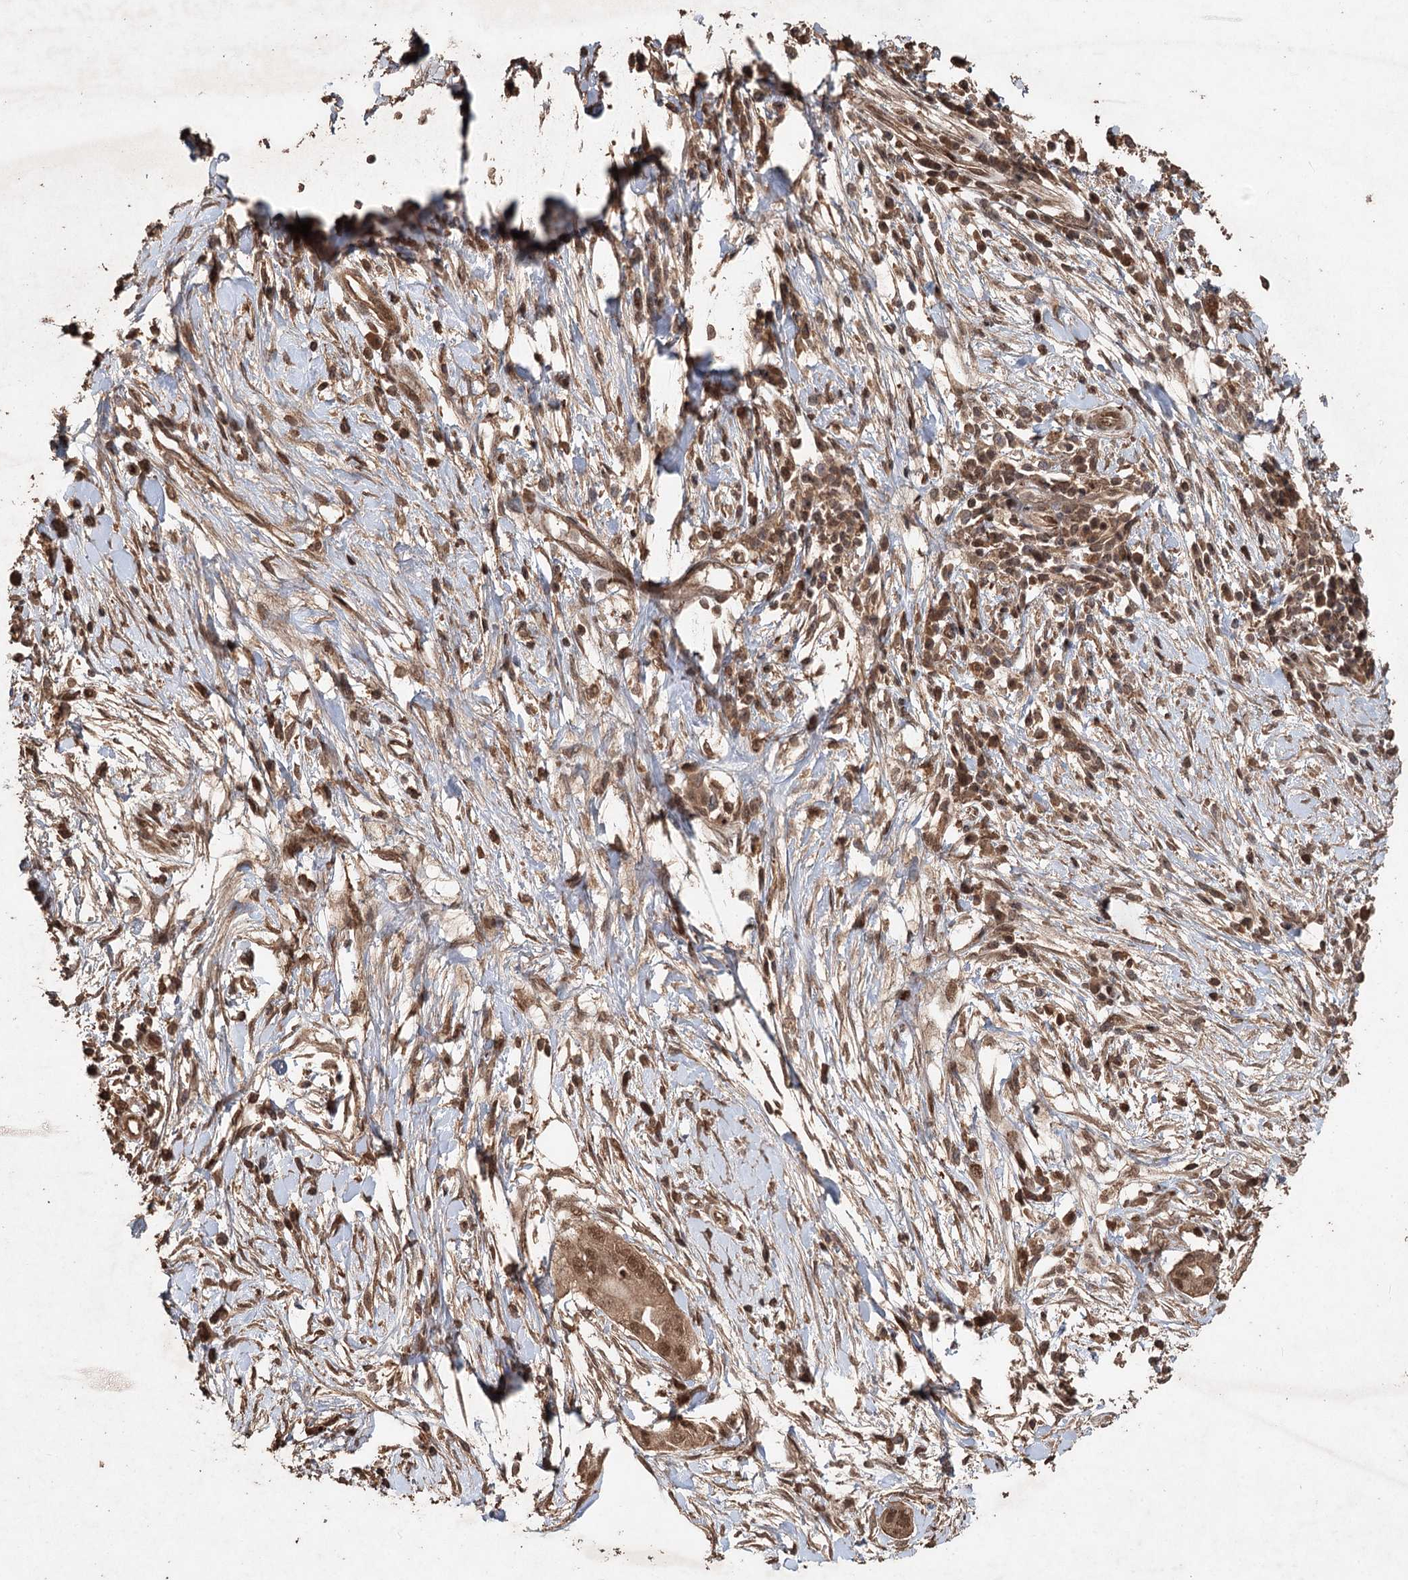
{"staining": {"intensity": "moderate", "quantity": ">75%", "location": "cytoplasmic/membranous,nuclear"}, "tissue": "pancreatic cancer", "cell_type": "Tumor cells", "image_type": "cancer", "snomed": [{"axis": "morphology", "description": "Adenocarcinoma, NOS"}, {"axis": "topography", "description": "Pancreas"}], "caption": "Immunohistochemical staining of pancreatic cancer demonstrates moderate cytoplasmic/membranous and nuclear protein expression in approximately >75% of tumor cells. The staining was performed using DAB (3,3'-diaminobenzidine), with brown indicating positive protein expression. Nuclei are stained blue with hematoxylin.", "gene": "FBXO7", "patient": {"sex": "male", "age": 68}}